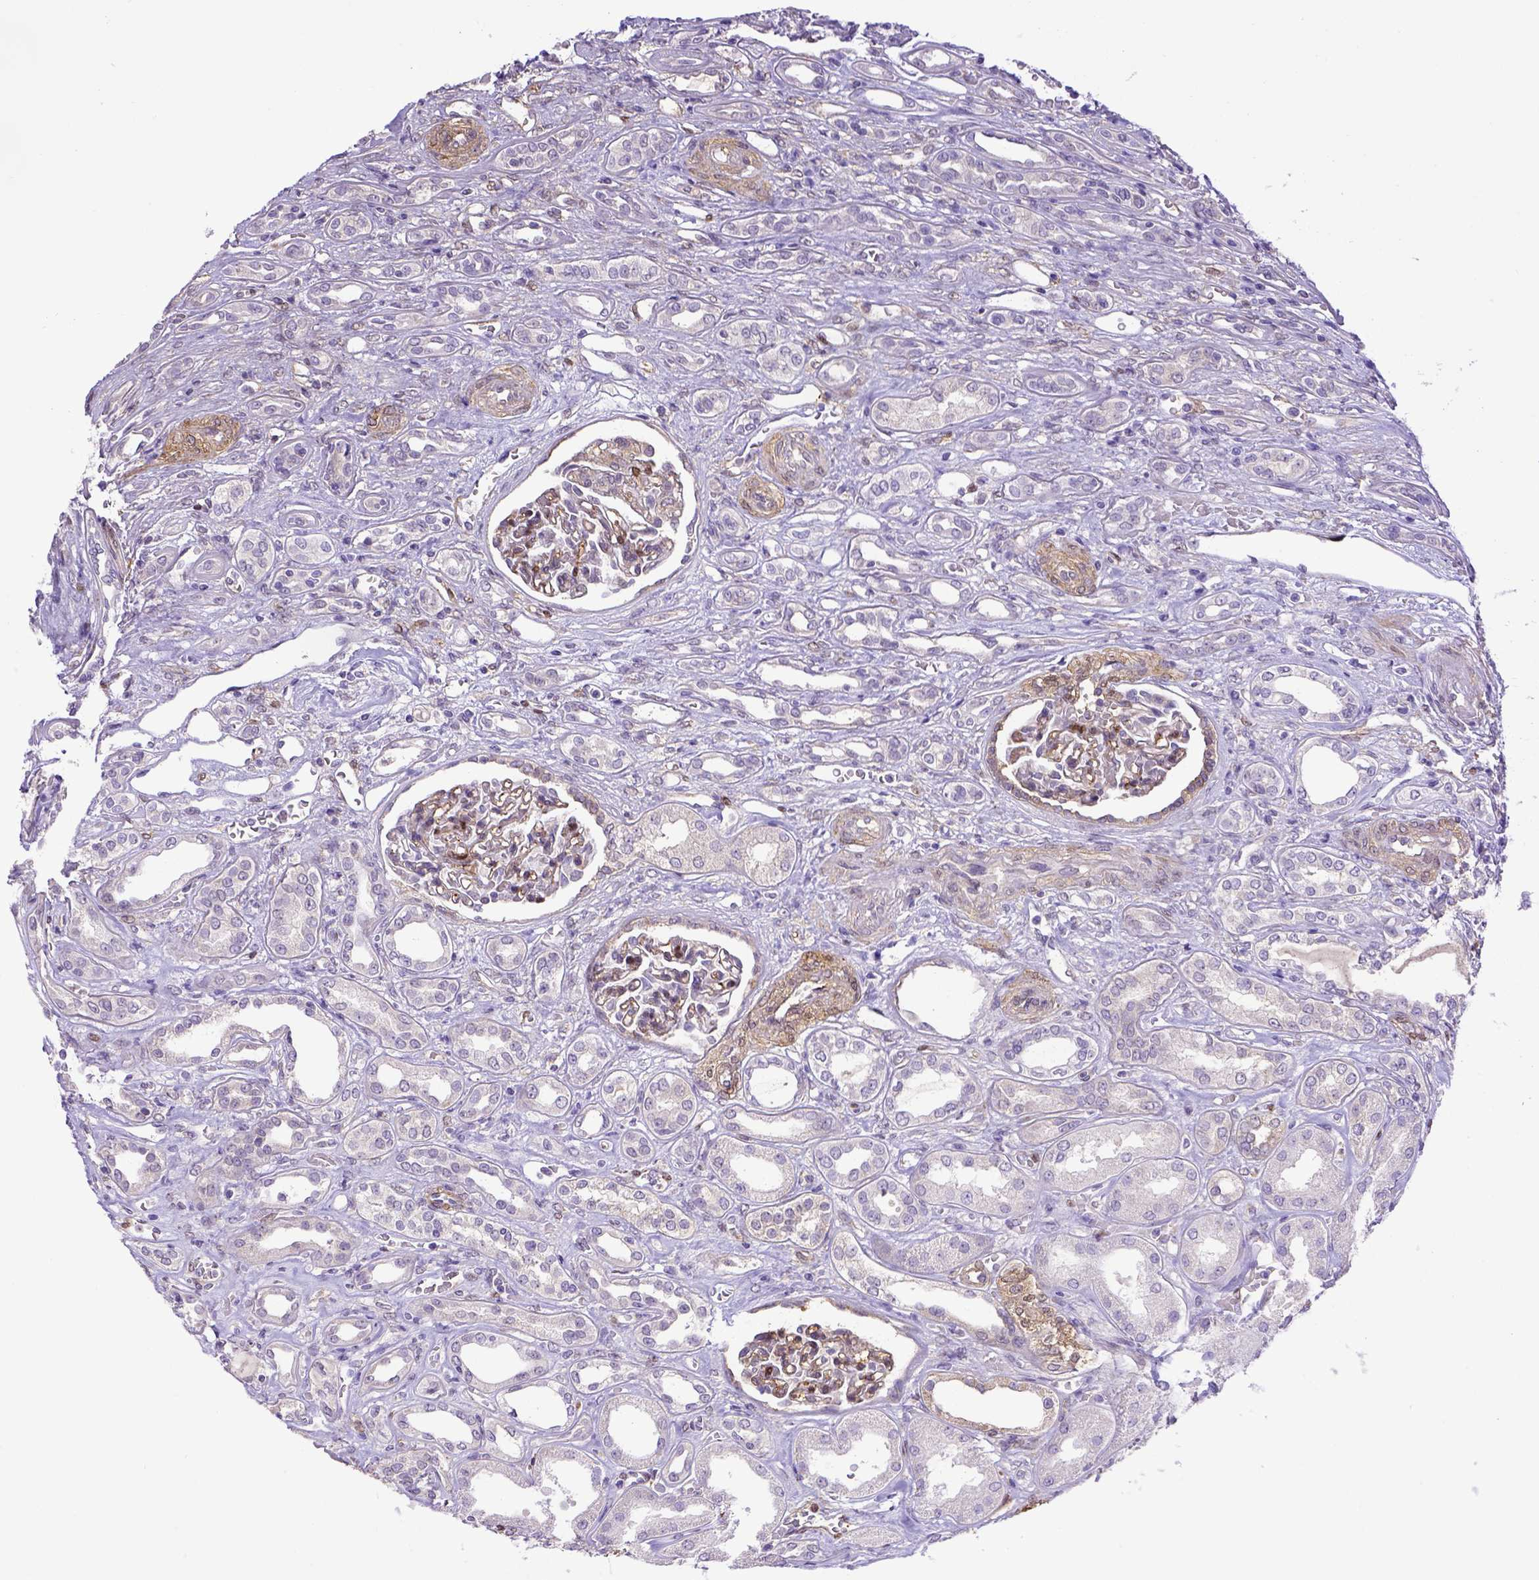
{"staining": {"intensity": "negative", "quantity": "none", "location": "none"}, "tissue": "renal cancer", "cell_type": "Tumor cells", "image_type": "cancer", "snomed": [{"axis": "morphology", "description": "Adenocarcinoma, NOS"}, {"axis": "topography", "description": "Kidney"}], "caption": "High power microscopy histopathology image of an immunohistochemistry (IHC) photomicrograph of adenocarcinoma (renal), revealing no significant staining in tumor cells.", "gene": "BTN1A1", "patient": {"sex": "male", "age": 63}}